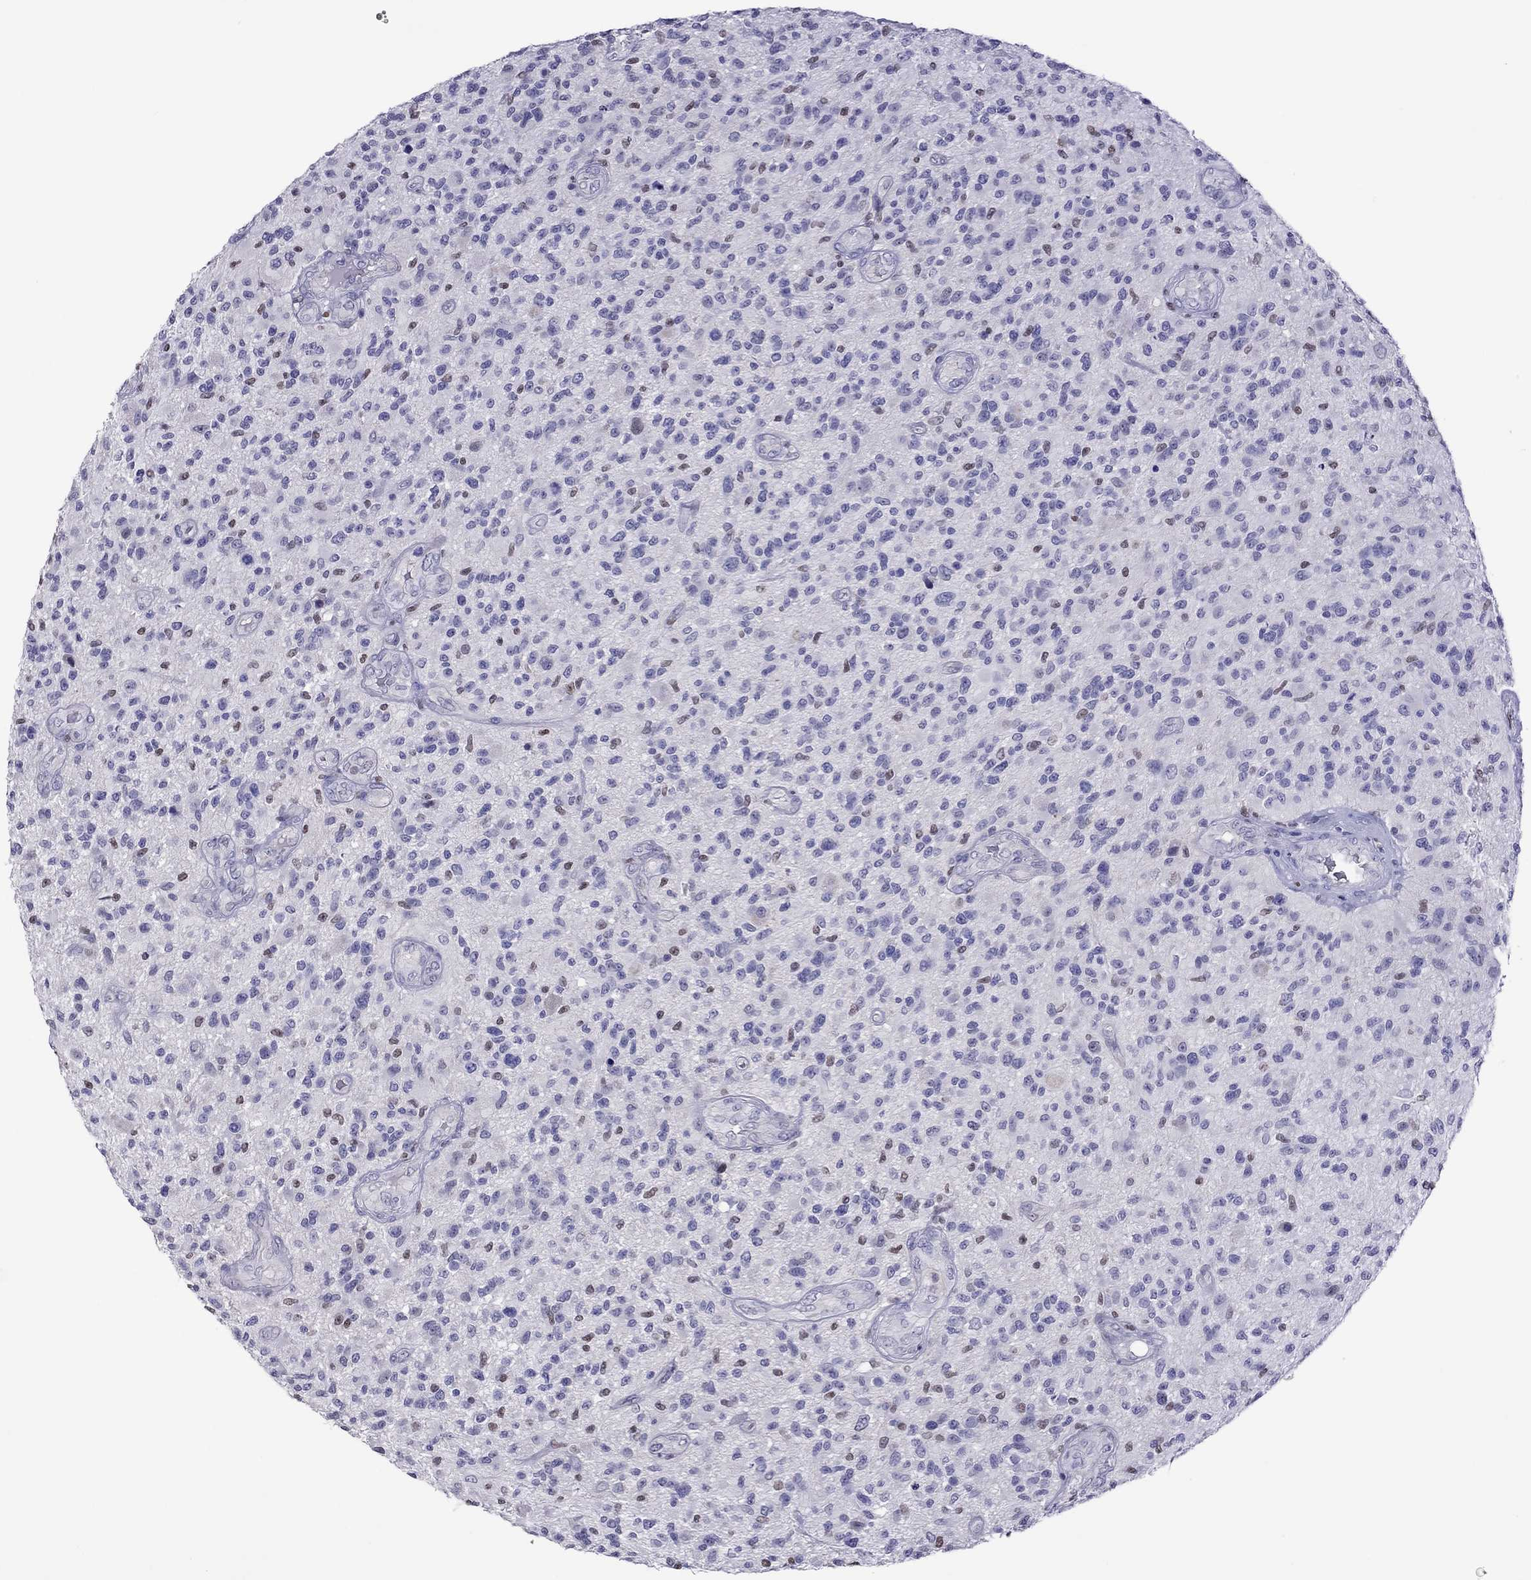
{"staining": {"intensity": "negative", "quantity": "none", "location": "none"}, "tissue": "glioma", "cell_type": "Tumor cells", "image_type": "cancer", "snomed": [{"axis": "morphology", "description": "Glioma, malignant, High grade"}, {"axis": "topography", "description": "Brain"}], "caption": "Immunohistochemical staining of human glioma shows no significant positivity in tumor cells.", "gene": "MPZ", "patient": {"sex": "male", "age": 47}}